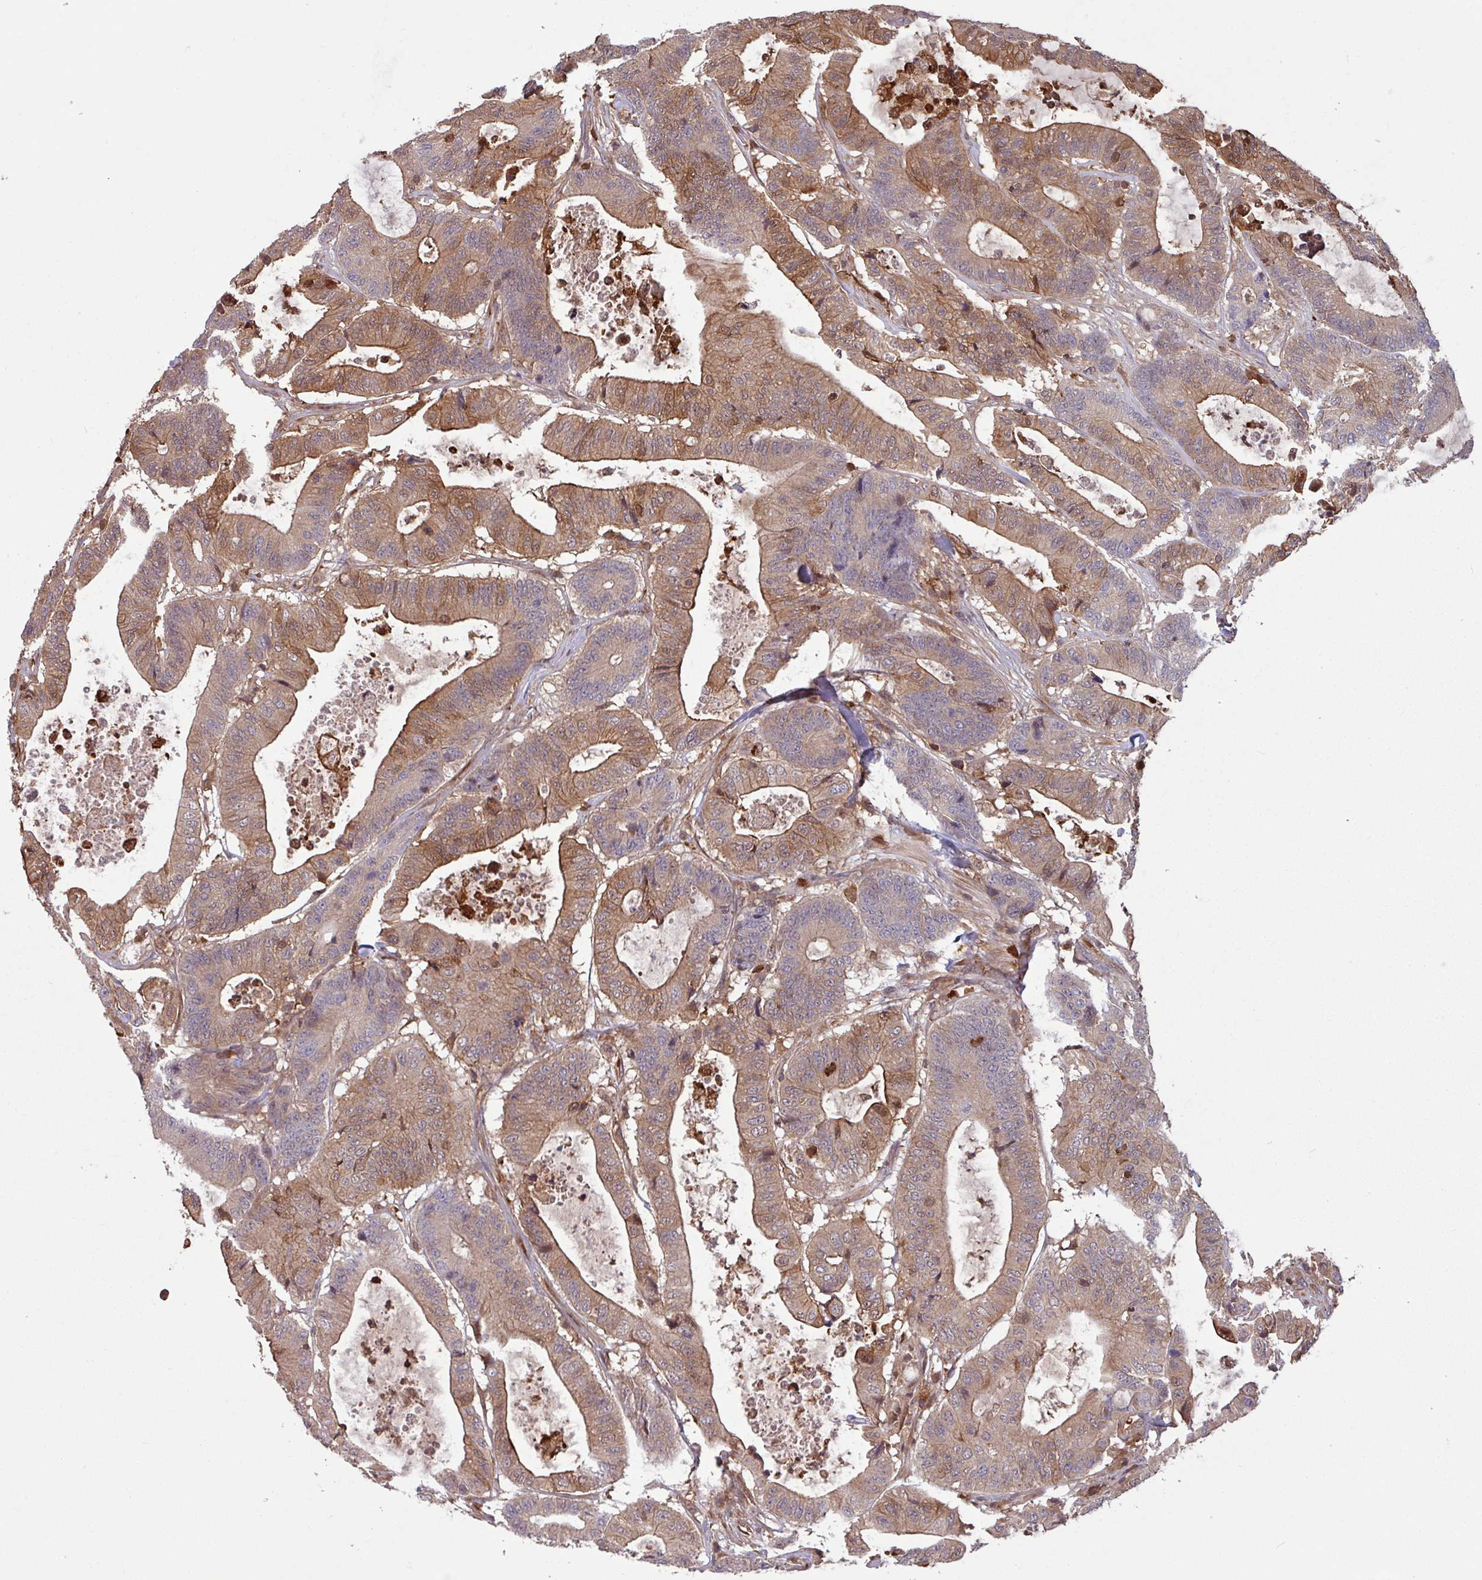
{"staining": {"intensity": "moderate", "quantity": "25%-75%", "location": "cytoplasmic/membranous,nuclear"}, "tissue": "colorectal cancer", "cell_type": "Tumor cells", "image_type": "cancer", "snomed": [{"axis": "morphology", "description": "Adenocarcinoma, NOS"}, {"axis": "topography", "description": "Colon"}], "caption": "Immunohistochemistry (IHC) staining of colorectal cancer, which shows medium levels of moderate cytoplasmic/membranous and nuclear positivity in approximately 25%-75% of tumor cells indicating moderate cytoplasmic/membranous and nuclear protein expression. The staining was performed using DAB (brown) for protein detection and nuclei were counterstained in hematoxylin (blue).", "gene": "SEC61G", "patient": {"sex": "female", "age": 84}}